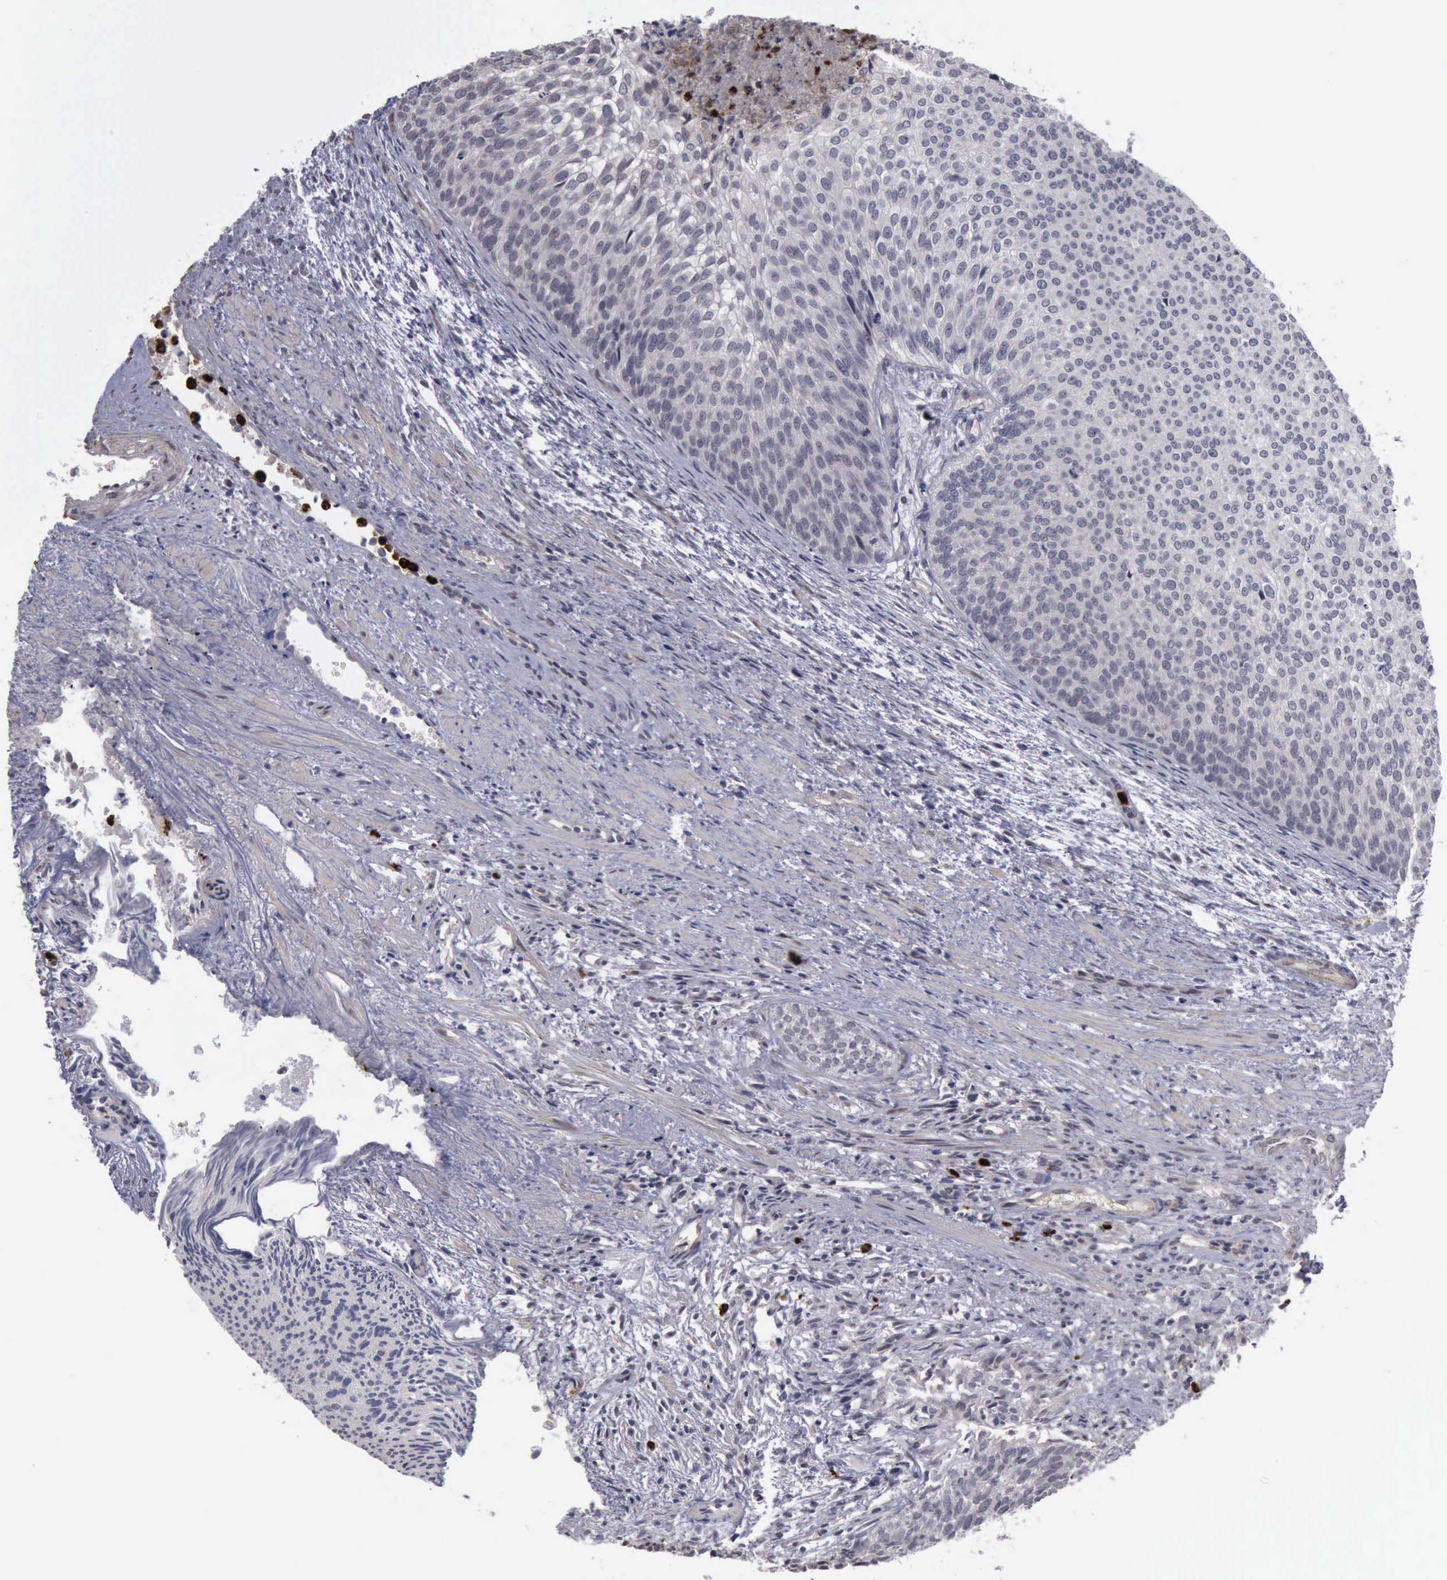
{"staining": {"intensity": "negative", "quantity": "none", "location": "none"}, "tissue": "urothelial cancer", "cell_type": "Tumor cells", "image_type": "cancer", "snomed": [{"axis": "morphology", "description": "Urothelial carcinoma, Low grade"}, {"axis": "topography", "description": "Urinary bladder"}], "caption": "Tumor cells are negative for protein expression in human urothelial carcinoma (low-grade).", "gene": "MMP9", "patient": {"sex": "male", "age": 84}}